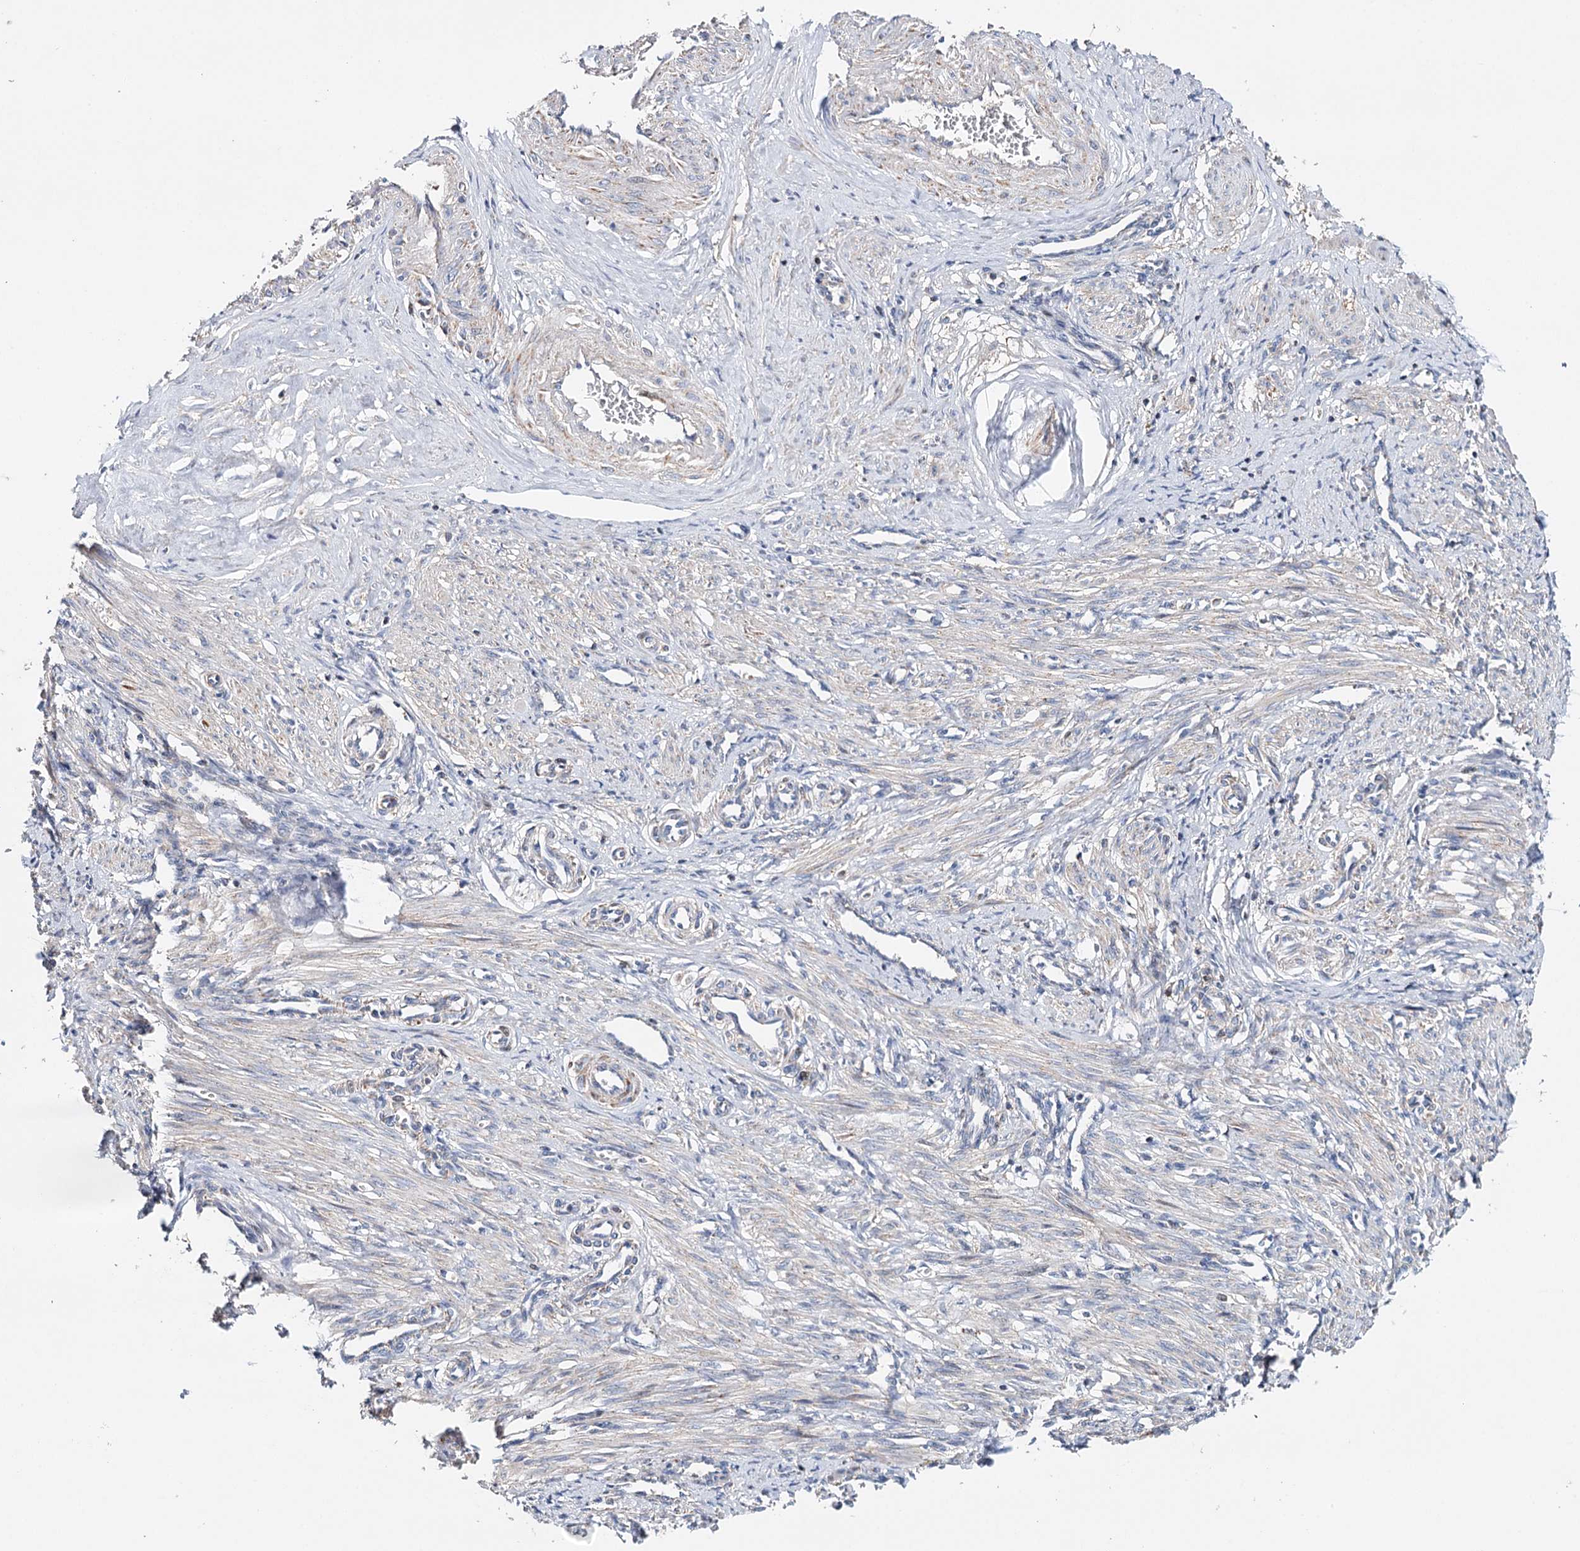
{"staining": {"intensity": "weak", "quantity": "25%-75%", "location": "cytoplasmic/membranous"}, "tissue": "smooth muscle", "cell_type": "Smooth muscle cells", "image_type": "normal", "snomed": [{"axis": "morphology", "description": "Normal tissue, NOS"}, {"axis": "topography", "description": "Endometrium"}], "caption": "Immunohistochemical staining of normal human smooth muscle shows weak cytoplasmic/membranous protein expression in approximately 25%-75% of smooth muscle cells. The protein of interest is stained brown, and the nuclei are stained in blue (DAB IHC with brightfield microscopy, high magnification).", "gene": "CFAP46", "patient": {"sex": "female", "age": 33}}